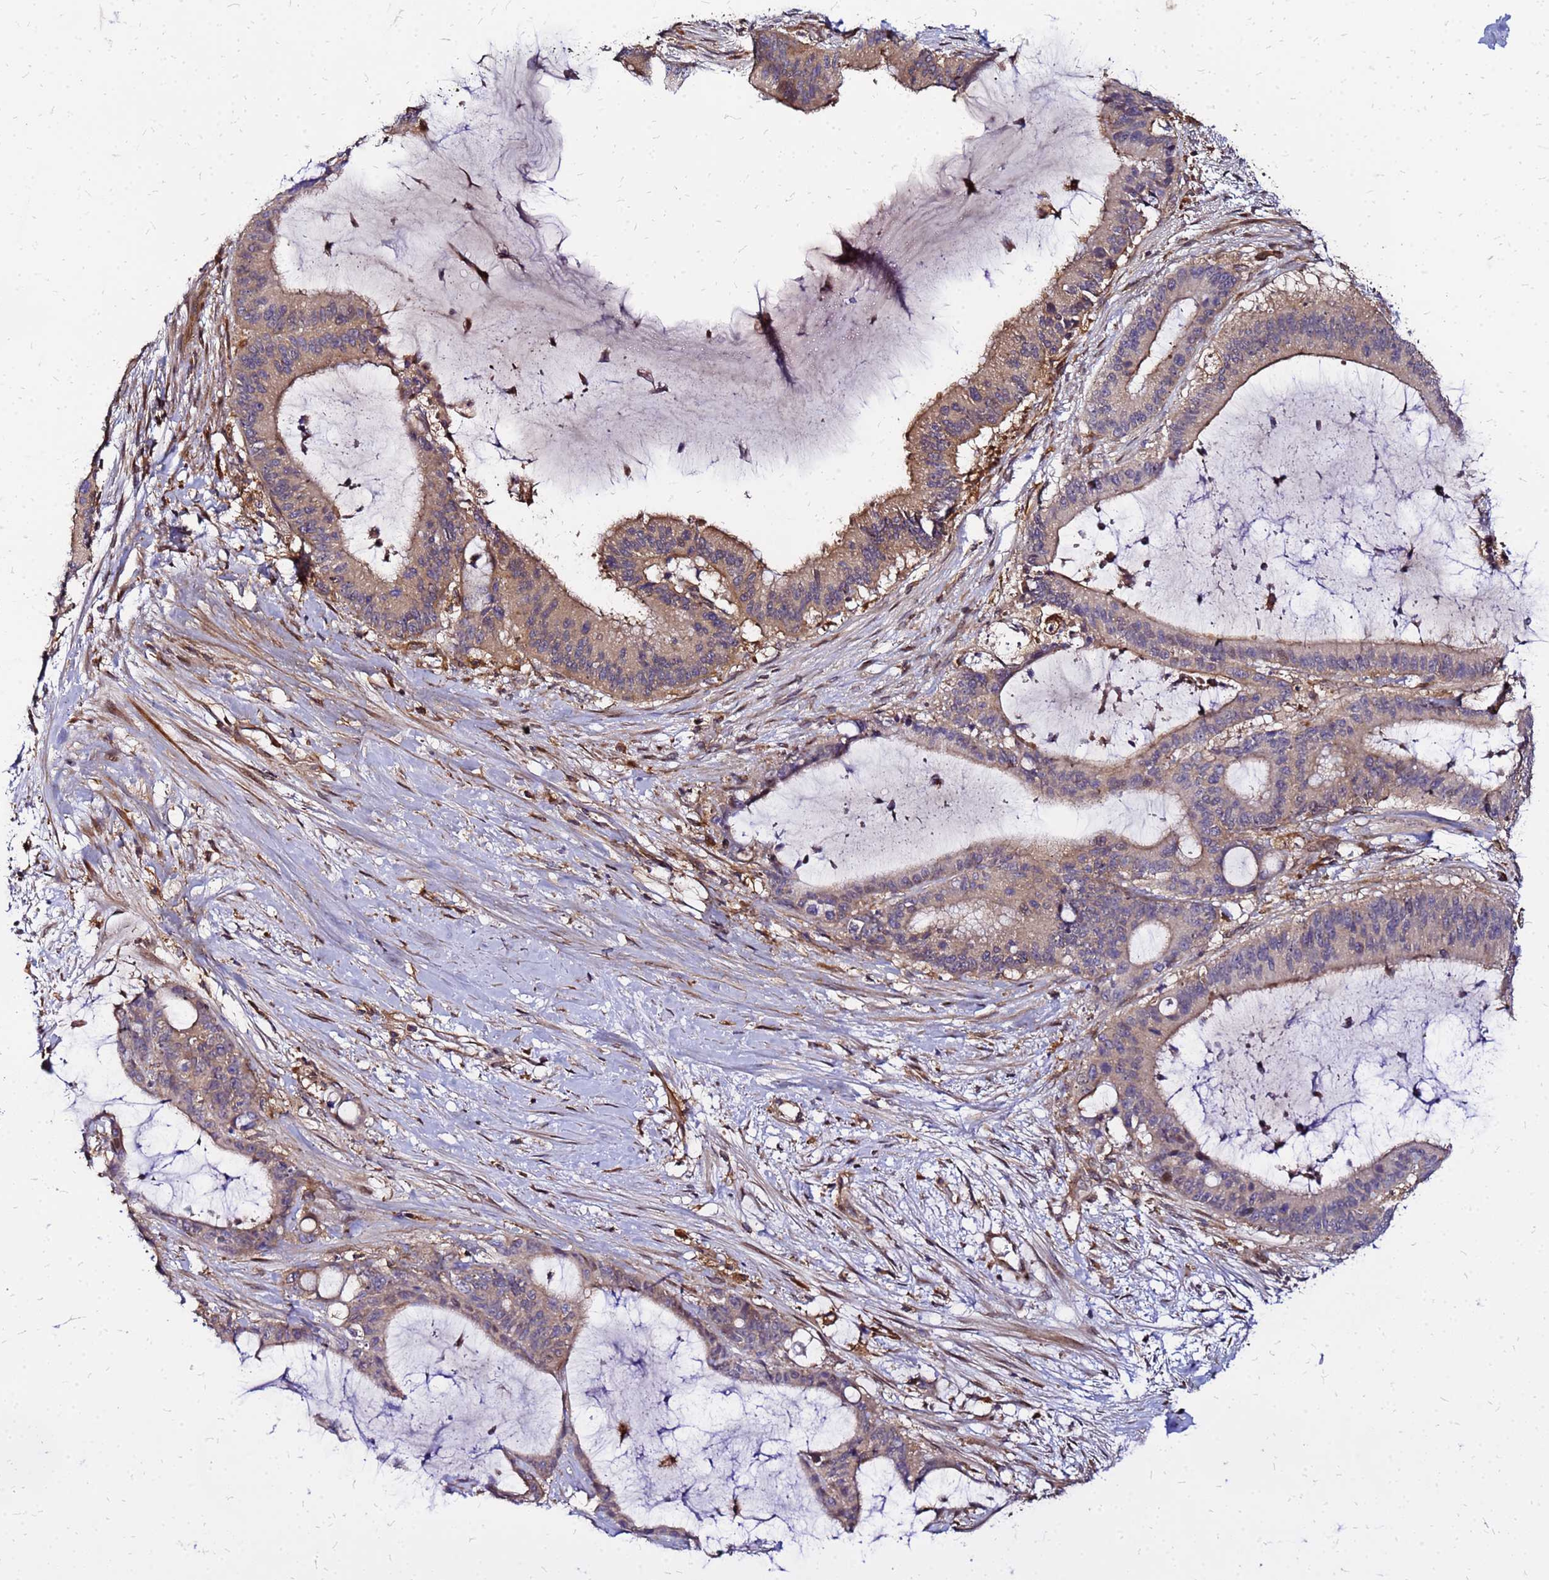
{"staining": {"intensity": "weak", "quantity": "25%-75%", "location": "cytoplasmic/membranous"}, "tissue": "liver cancer", "cell_type": "Tumor cells", "image_type": "cancer", "snomed": [{"axis": "morphology", "description": "Normal tissue, NOS"}, {"axis": "morphology", "description": "Cholangiocarcinoma"}, {"axis": "topography", "description": "Liver"}, {"axis": "topography", "description": "Peripheral nerve tissue"}], "caption": "Protein expression analysis of human liver cancer (cholangiocarcinoma) reveals weak cytoplasmic/membranous positivity in approximately 25%-75% of tumor cells.", "gene": "CYBC1", "patient": {"sex": "female", "age": 73}}